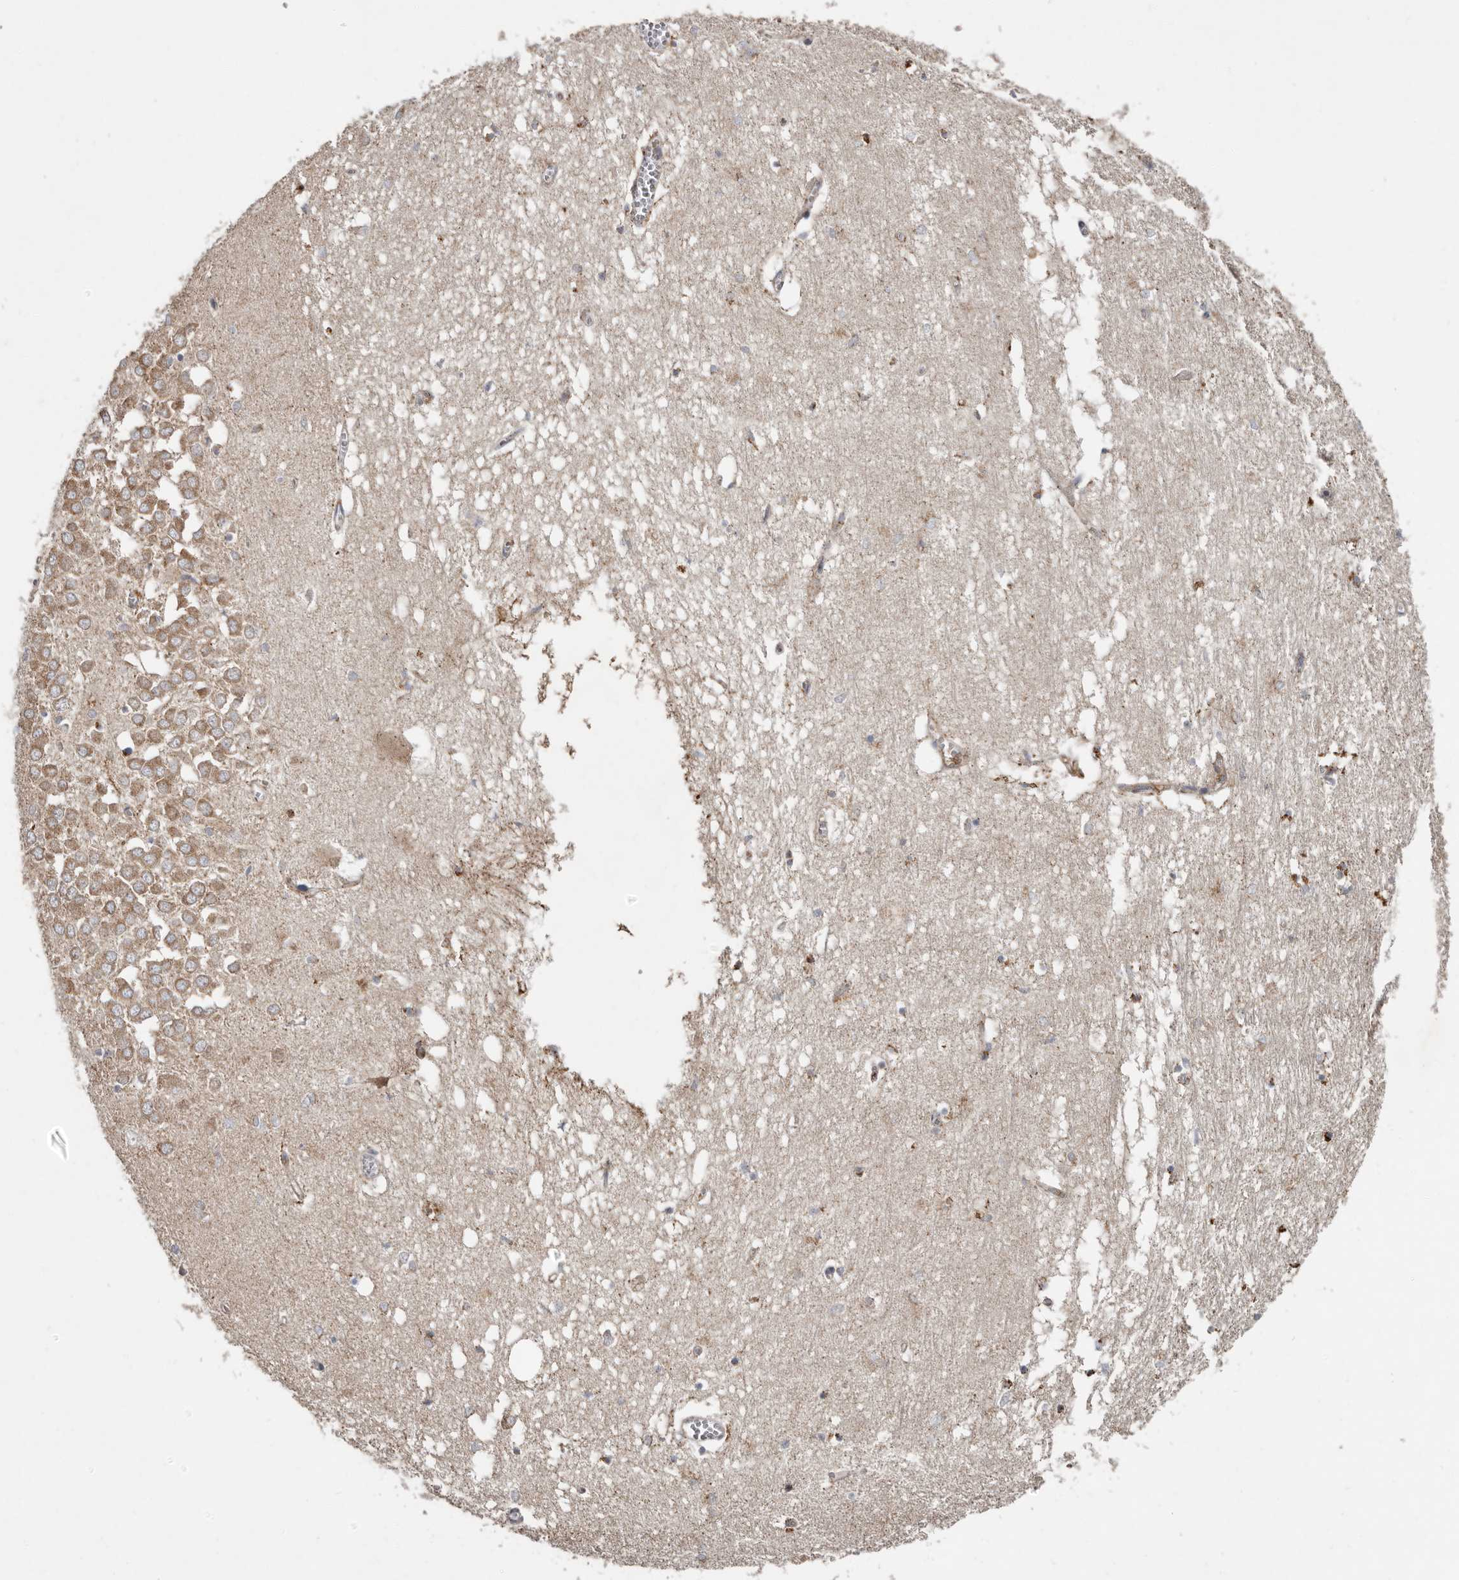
{"staining": {"intensity": "moderate", "quantity": "<25%", "location": "cytoplasmic/membranous"}, "tissue": "hippocampus", "cell_type": "Glial cells", "image_type": "normal", "snomed": [{"axis": "morphology", "description": "Normal tissue, NOS"}, {"axis": "topography", "description": "Hippocampus"}], "caption": "Moderate cytoplasmic/membranous staining is appreciated in about <25% of glial cells in normal hippocampus.", "gene": "KIF26B", "patient": {"sex": "male", "age": 70}}